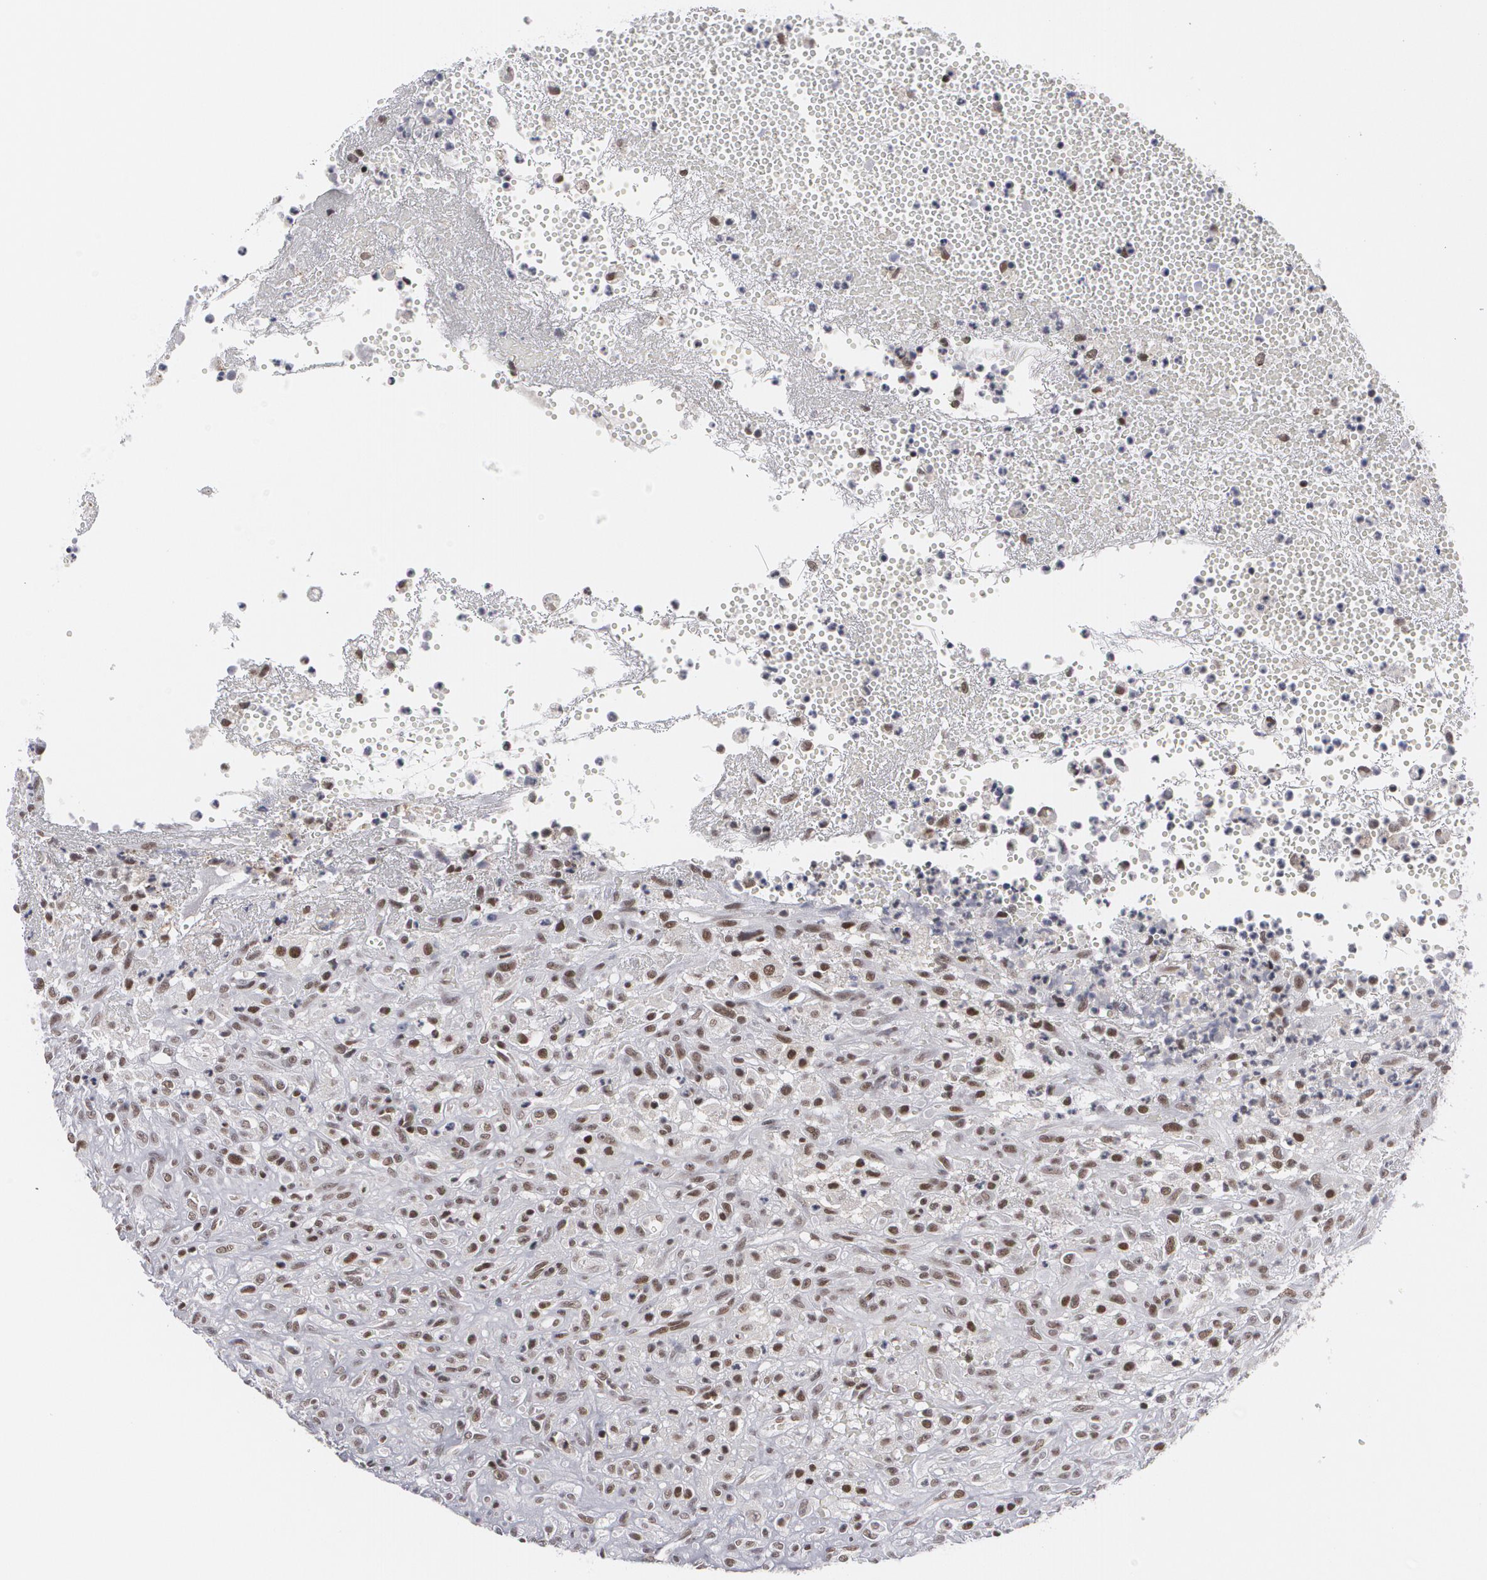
{"staining": {"intensity": "moderate", "quantity": "25%-75%", "location": "nuclear"}, "tissue": "glioma", "cell_type": "Tumor cells", "image_type": "cancer", "snomed": [{"axis": "morphology", "description": "Glioma, malignant, High grade"}, {"axis": "topography", "description": "Brain"}], "caption": "High-grade glioma (malignant) was stained to show a protein in brown. There is medium levels of moderate nuclear expression in about 25%-75% of tumor cells.", "gene": "MCL1", "patient": {"sex": "male", "age": 66}}